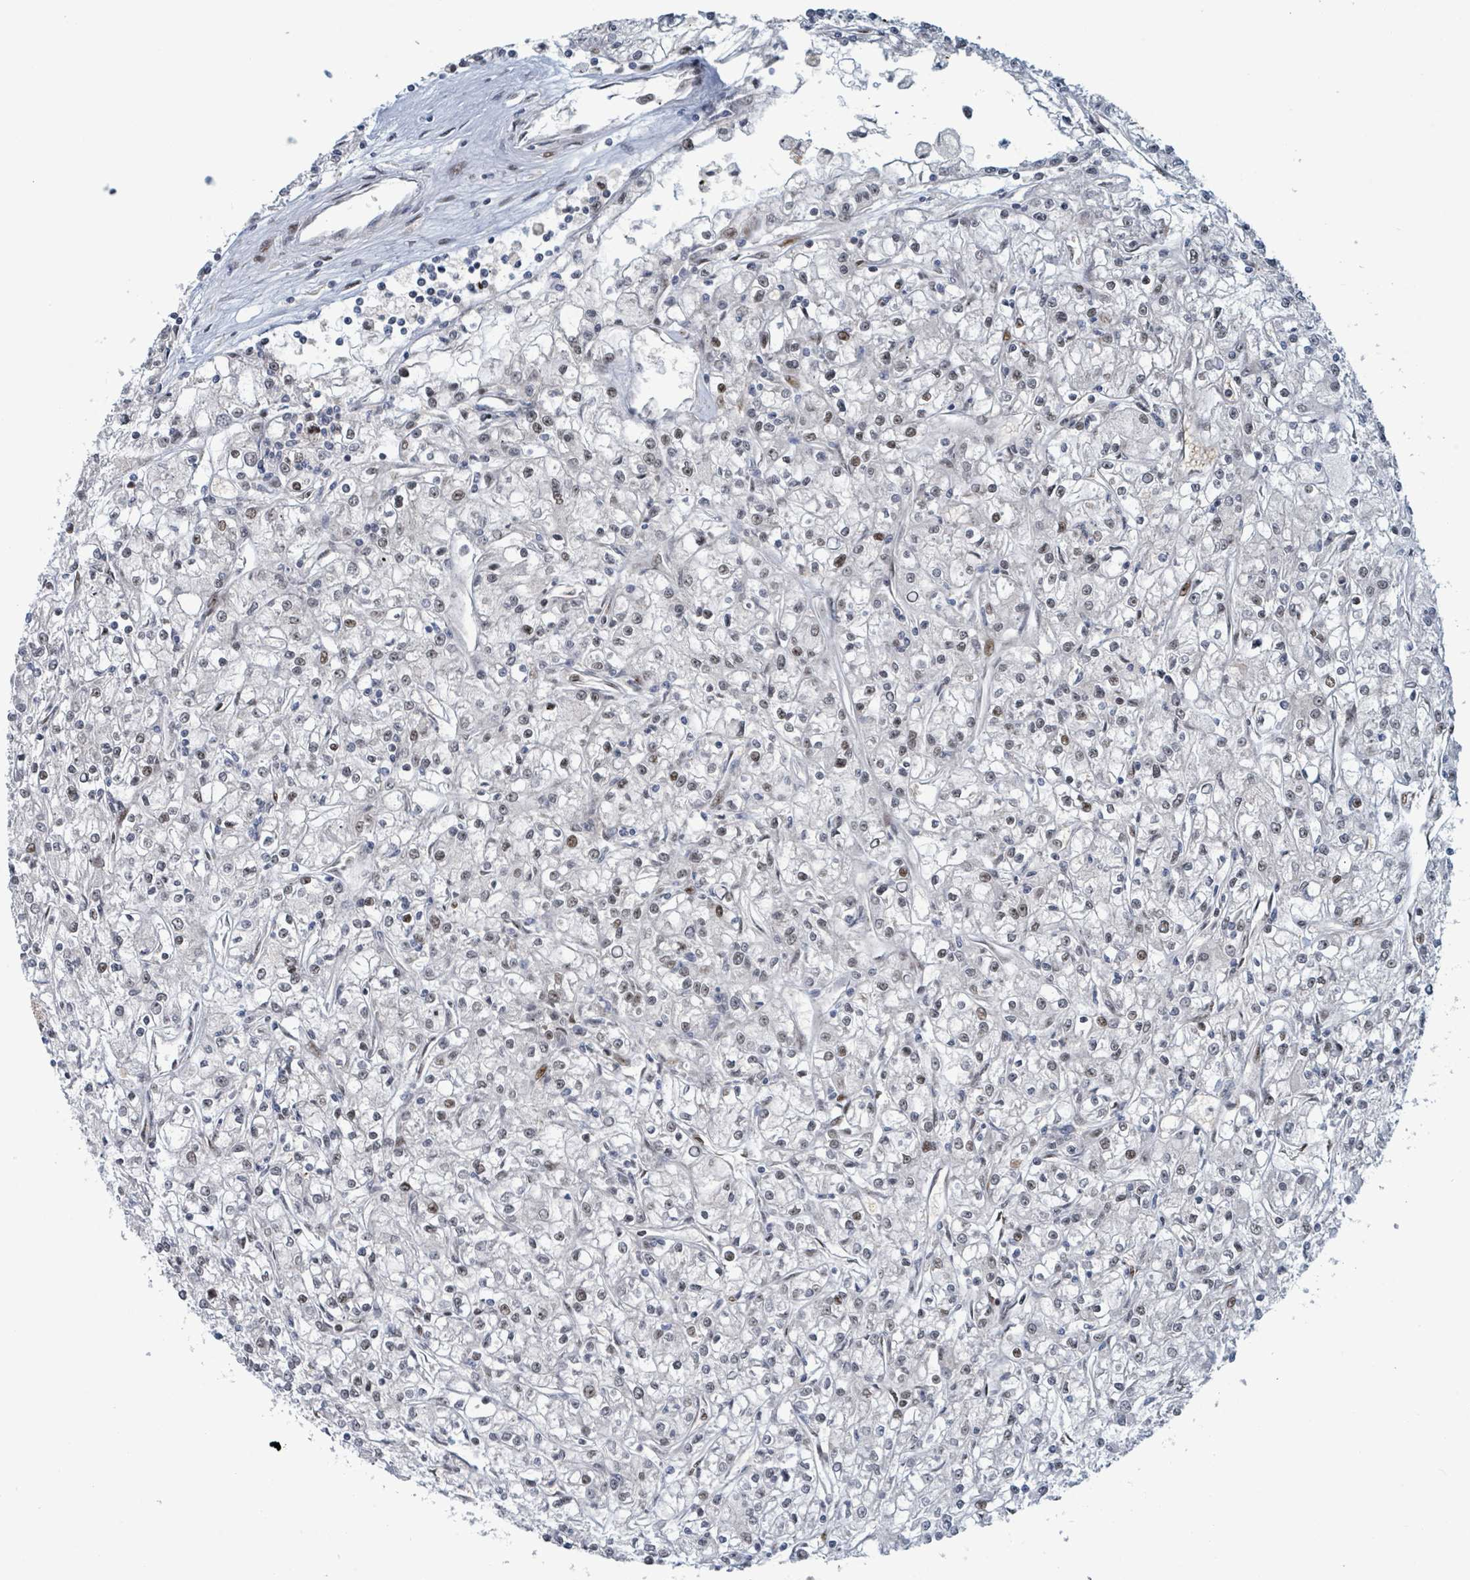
{"staining": {"intensity": "weak", "quantity": "<25%", "location": "nuclear"}, "tissue": "renal cancer", "cell_type": "Tumor cells", "image_type": "cancer", "snomed": [{"axis": "morphology", "description": "Adenocarcinoma, NOS"}, {"axis": "topography", "description": "Kidney"}], "caption": "This is a photomicrograph of immunohistochemistry (IHC) staining of renal cancer, which shows no positivity in tumor cells. (DAB (3,3'-diaminobenzidine) immunohistochemistry (IHC), high magnification).", "gene": "KLF3", "patient": {"sex": "female", "age": 59}}